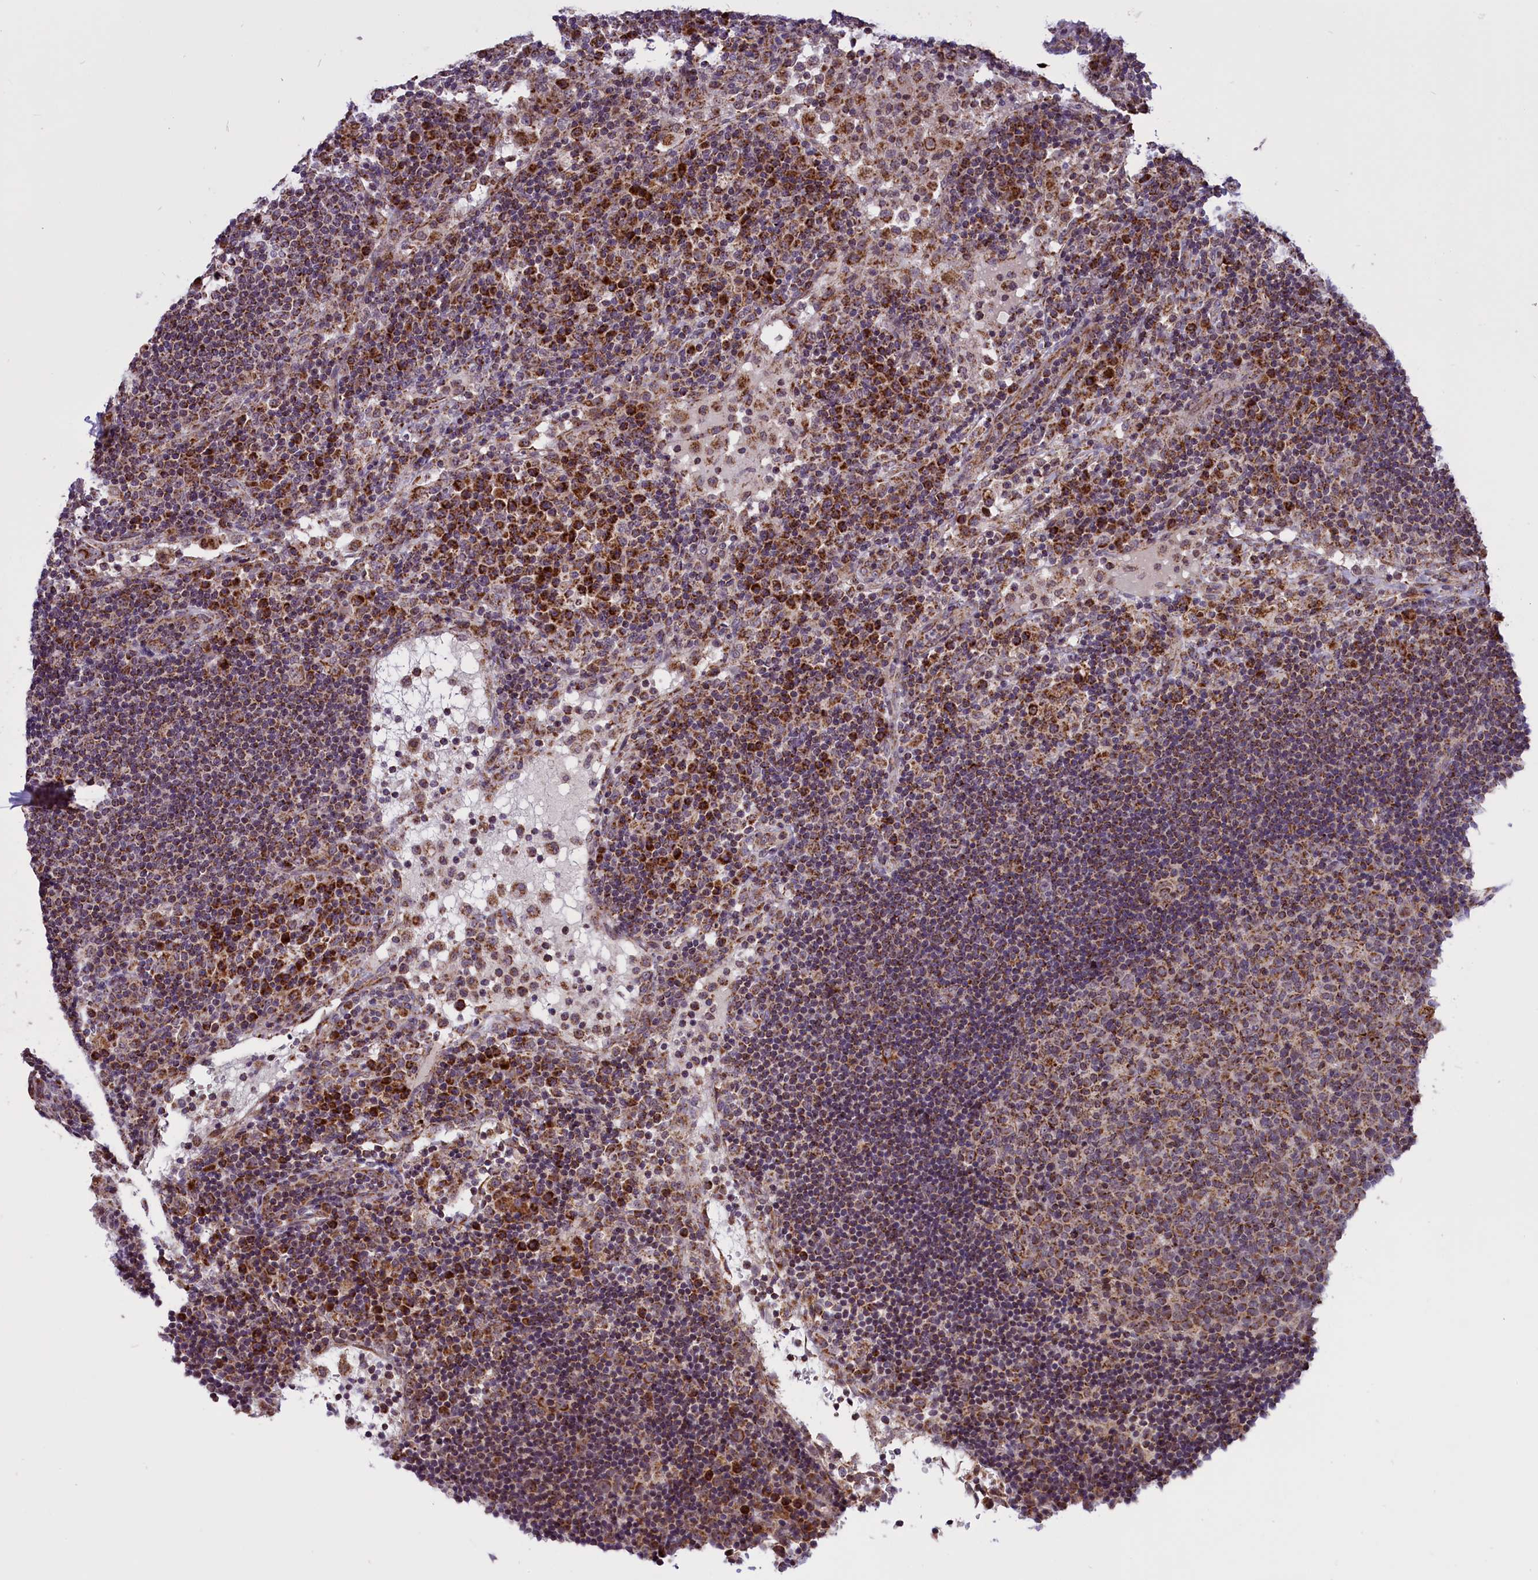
{"staining": {"intensity": "moderate", "quantity": "25%-75%", "location": "cytoplasmic/membranous"}, "tissue": "lymph node", "cell_type": "Germinal center cells", "image_type": "normal", "snomed": [{"axis": "morphology", "description": "Normal tissue, NOS"}, {"axis": "topography", "description": "Lymph node"}], "caption": "DAB (3,3'-diaminobenzidine) immunohistochemical staining of unremarkable lymph node shows moderate cytoplasmic/membranous protein staining in approximately 25%-75% of germinal center cells.", "gene": "NDUFS5", "patient": {"sex": "female", "age": 53}}